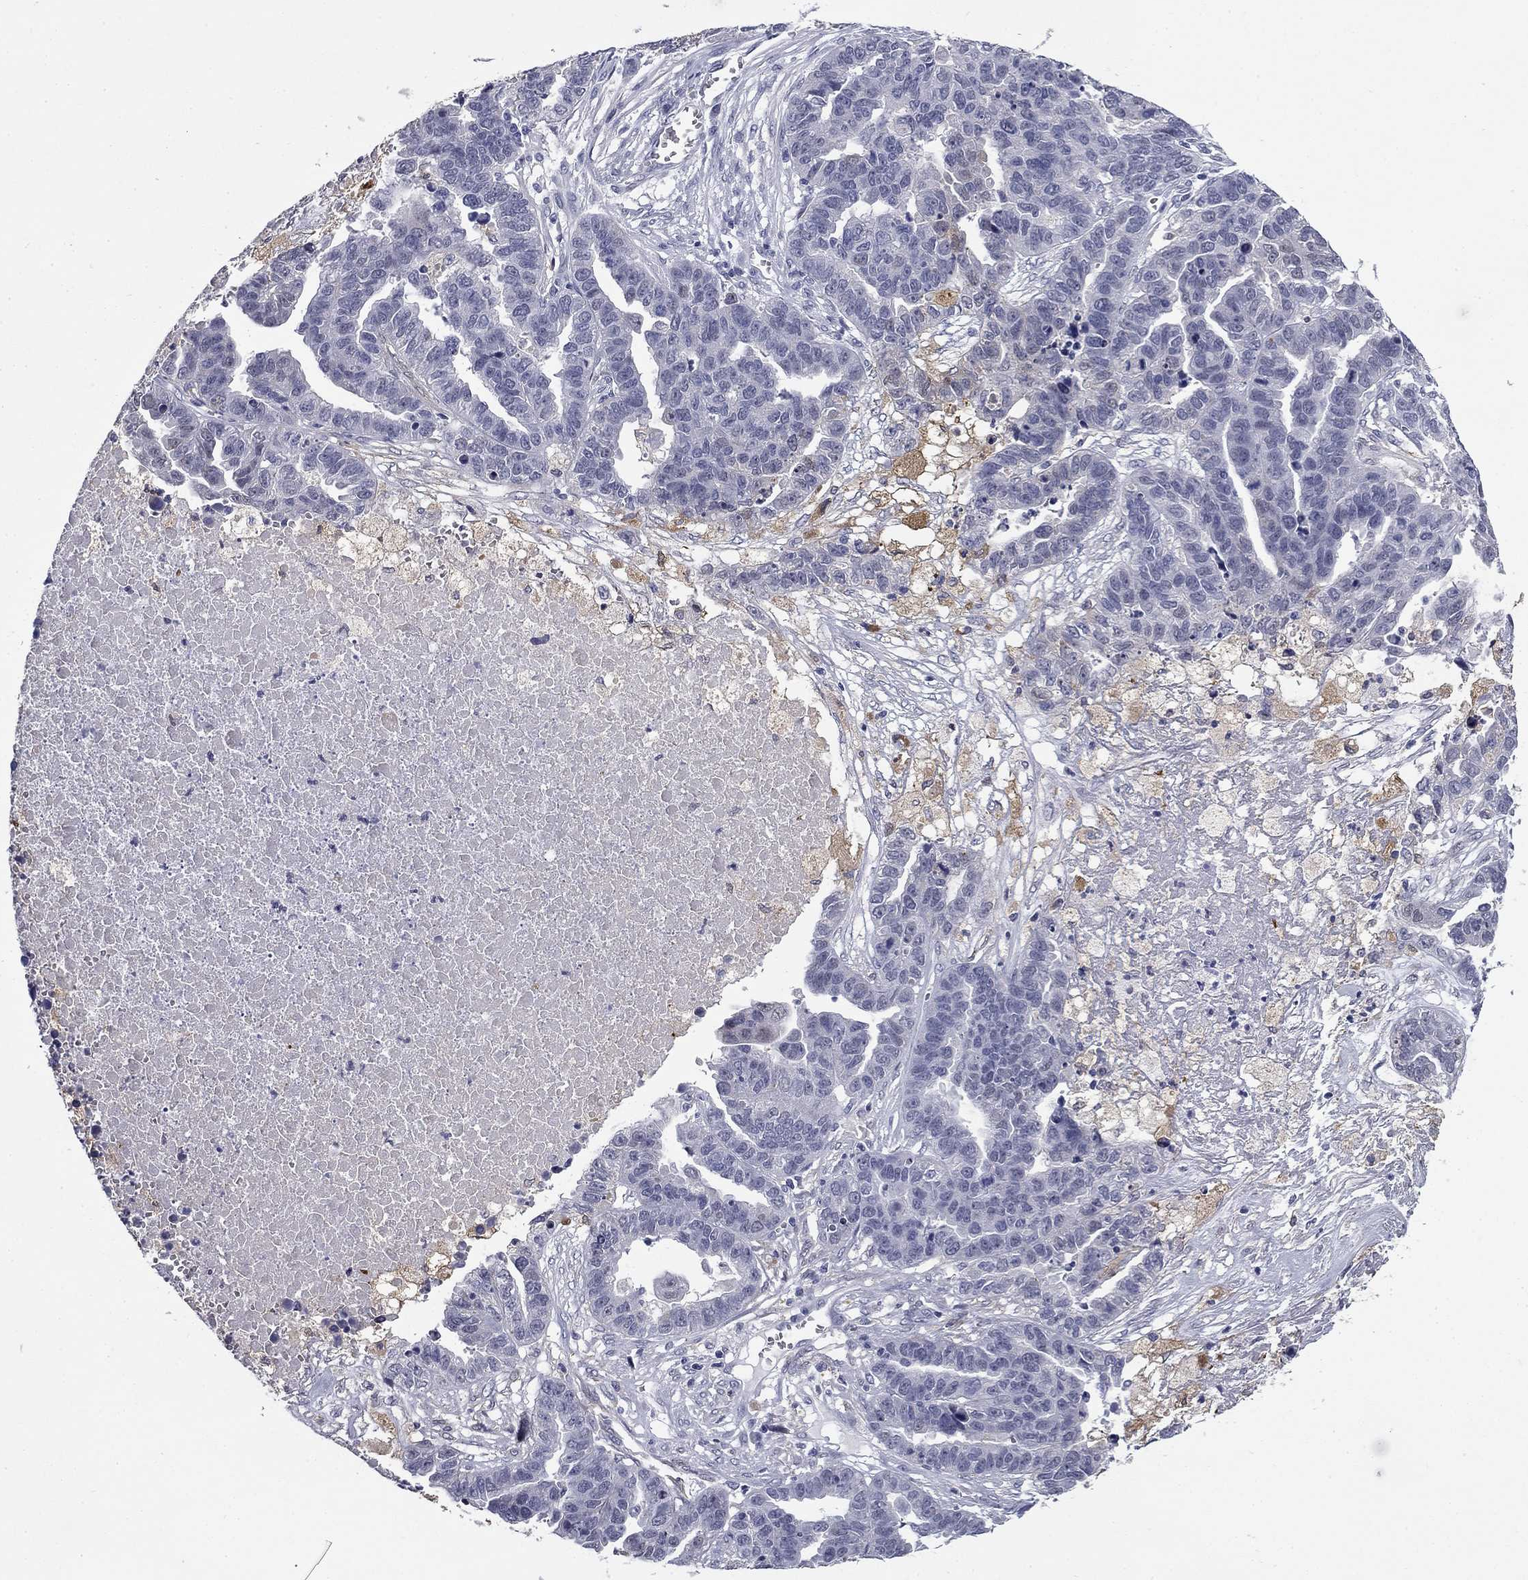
{"staining": {"intensity": "negative", "quantity": "none", "location": "none"}, "tissue": "ovarian cancer", "cell_type": "Tumor cells", "image_type": "cancer", "snomed": [{"axis": "morphology", "description": "Cystadenocarcinoma, serous, NOS"}, {"axis": "topography", "description": "Ovary"}], "caption": "IHC histopathology image of human ovarian cancer stained for a protein (brown), which exhibits no positivity in tumor cells.", "gene": "BCL2L14", "patient": {"sex": "female", "age": 87}}